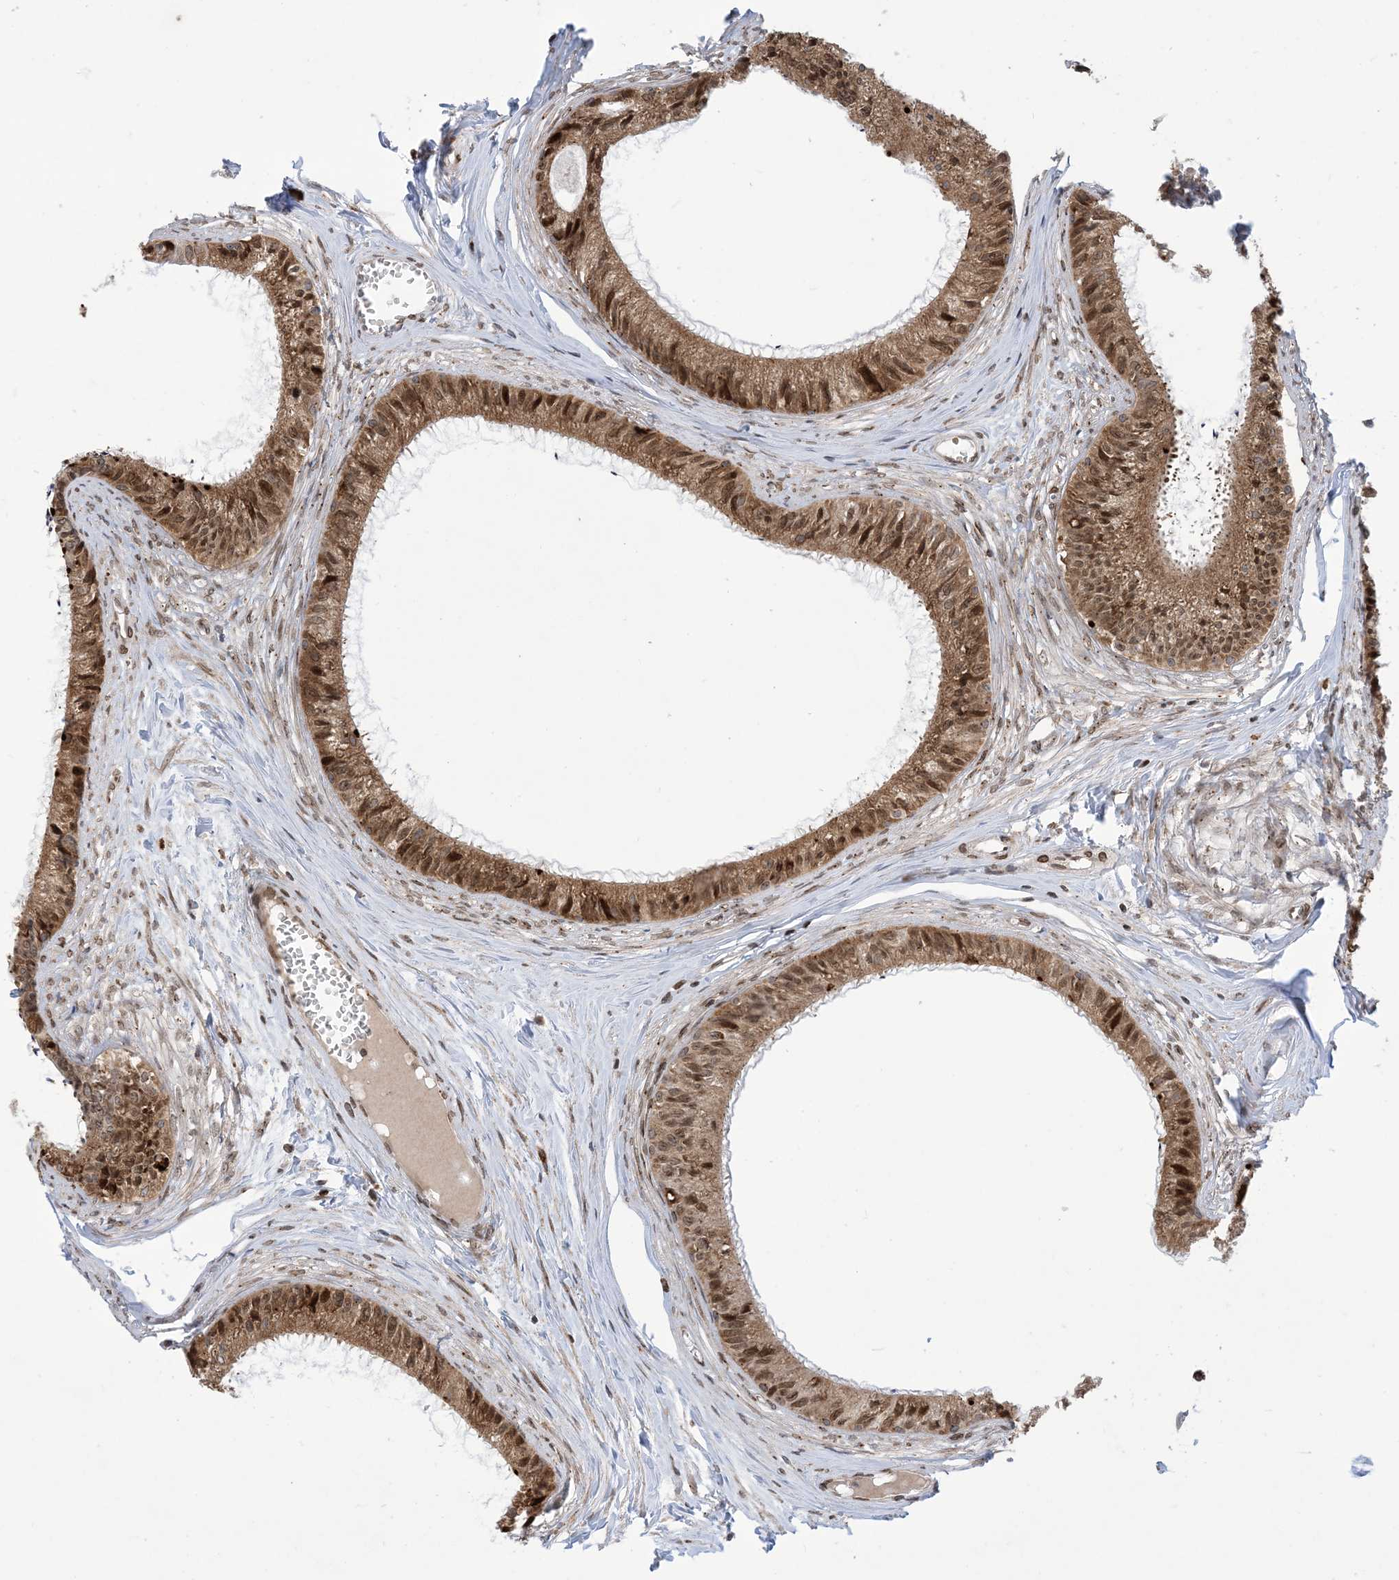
{"staining": {"intensity": "strong", "quantity": "25%-75%", "location": "cytoplasmic/membranous,nuclear"}, "tissue": "epididymis", "cell_type": "Glandular cells", "image_type": "normal", "snomed": [{"axis": "morphology", "description": "Normal tissue, NOS"}, {"axis": "topography", "description": "Epididymis"}], "caption": "A brown stain shows strong cytoplasmic/membranous,nuclear positivity of a protein in glandular cells of normal epididymis.", "gene": "CASP4", "patient": {"sex": "male", "age": 36}}